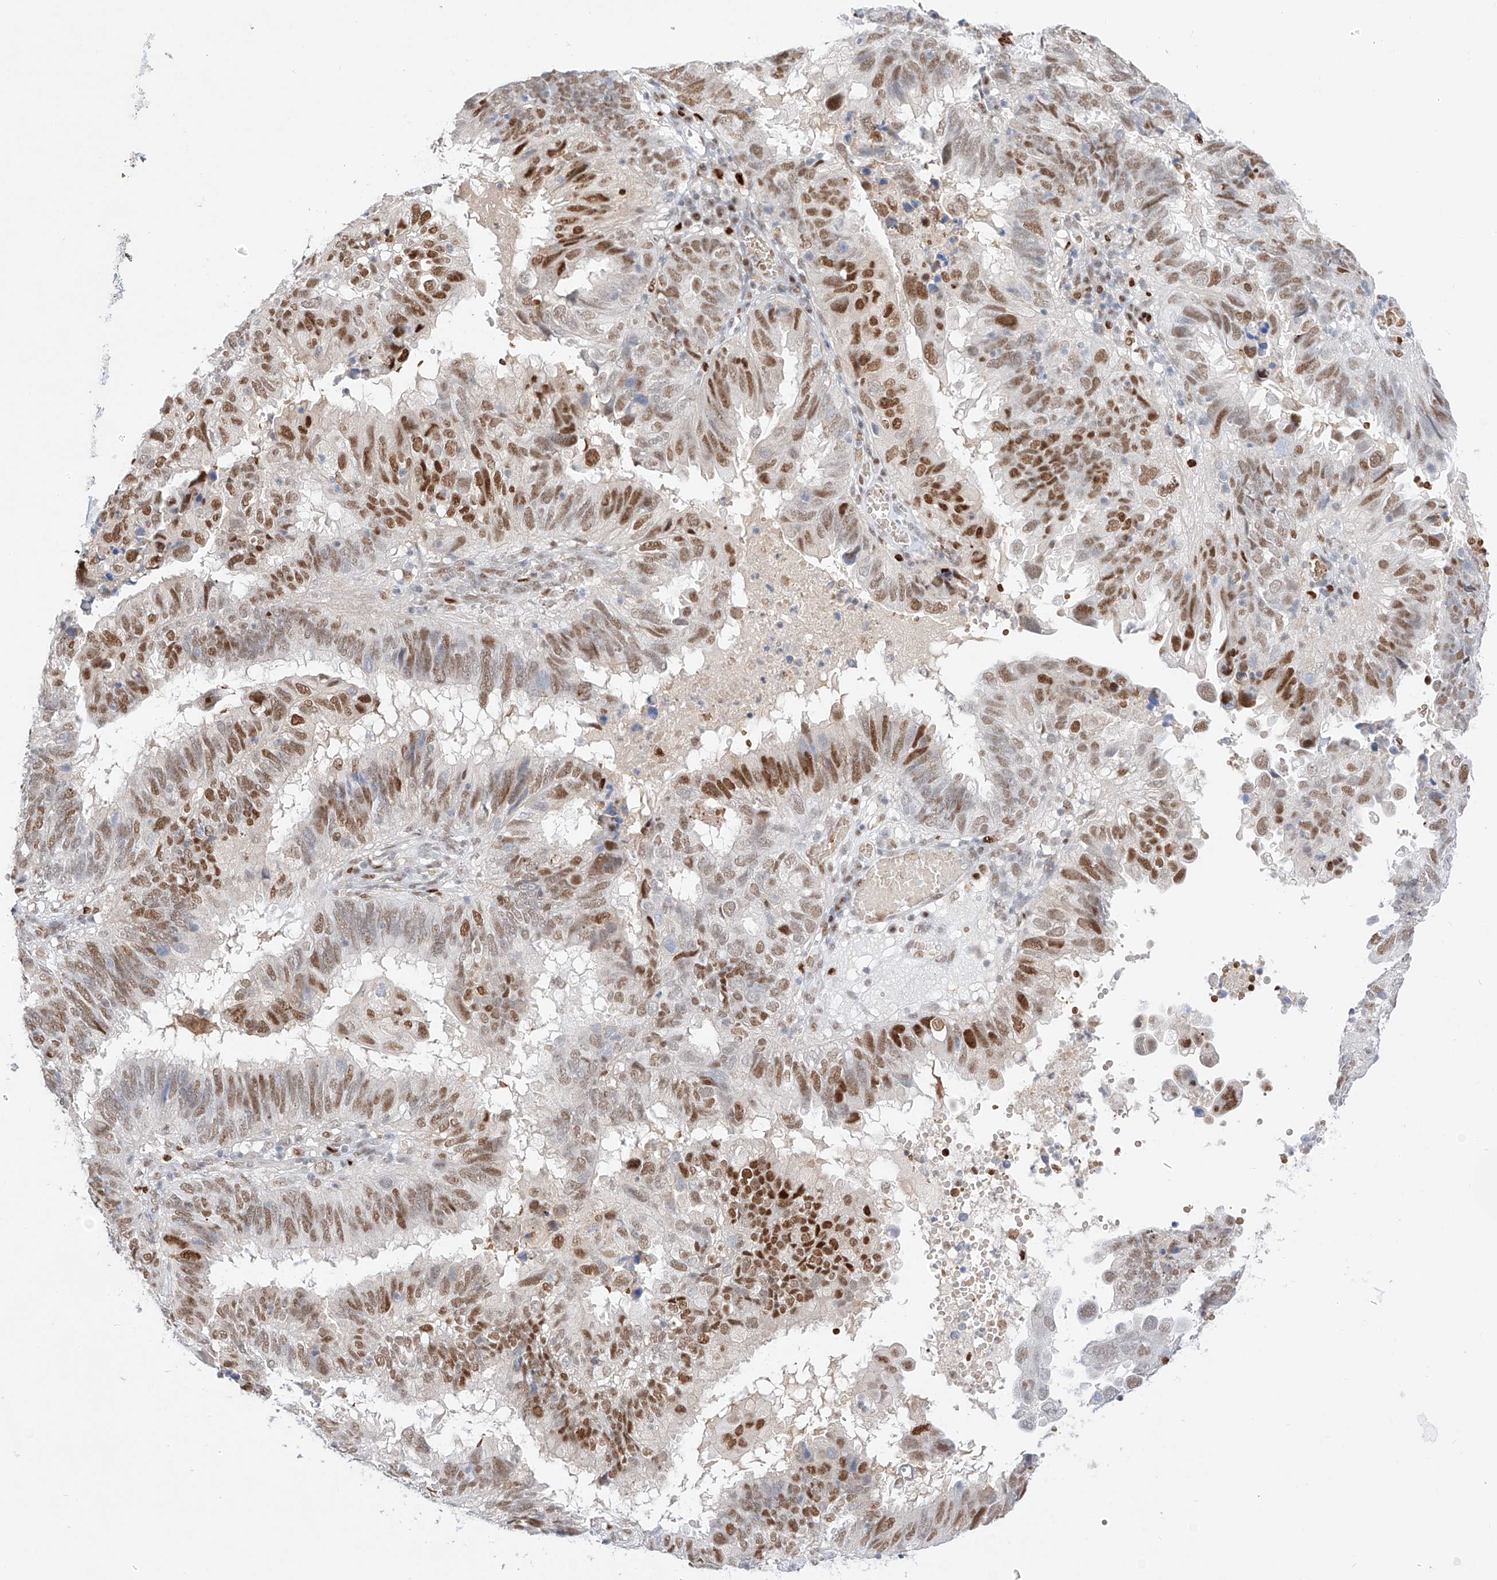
{"staining": {"intensity": "moderate", "quantity": ">75%", "location": "nuclear"}, "tissue": "endometrial cancer", "cell_type": "Tumor cells", "image_type": "cancer", "snomed": [{"axis": "morphology", "description": "Adenocarcinoma, NOS"}, {"axis": "topography", "description": "Uterus"}], "caption": "IHC (DAB) staining of human endometrial cancer (adenocarcinoma) displays moderate nuclear protein staining in approximately >75% of tumor cells.", "gene": "APIP", "patient": {"sex": "female", "age": 77}}